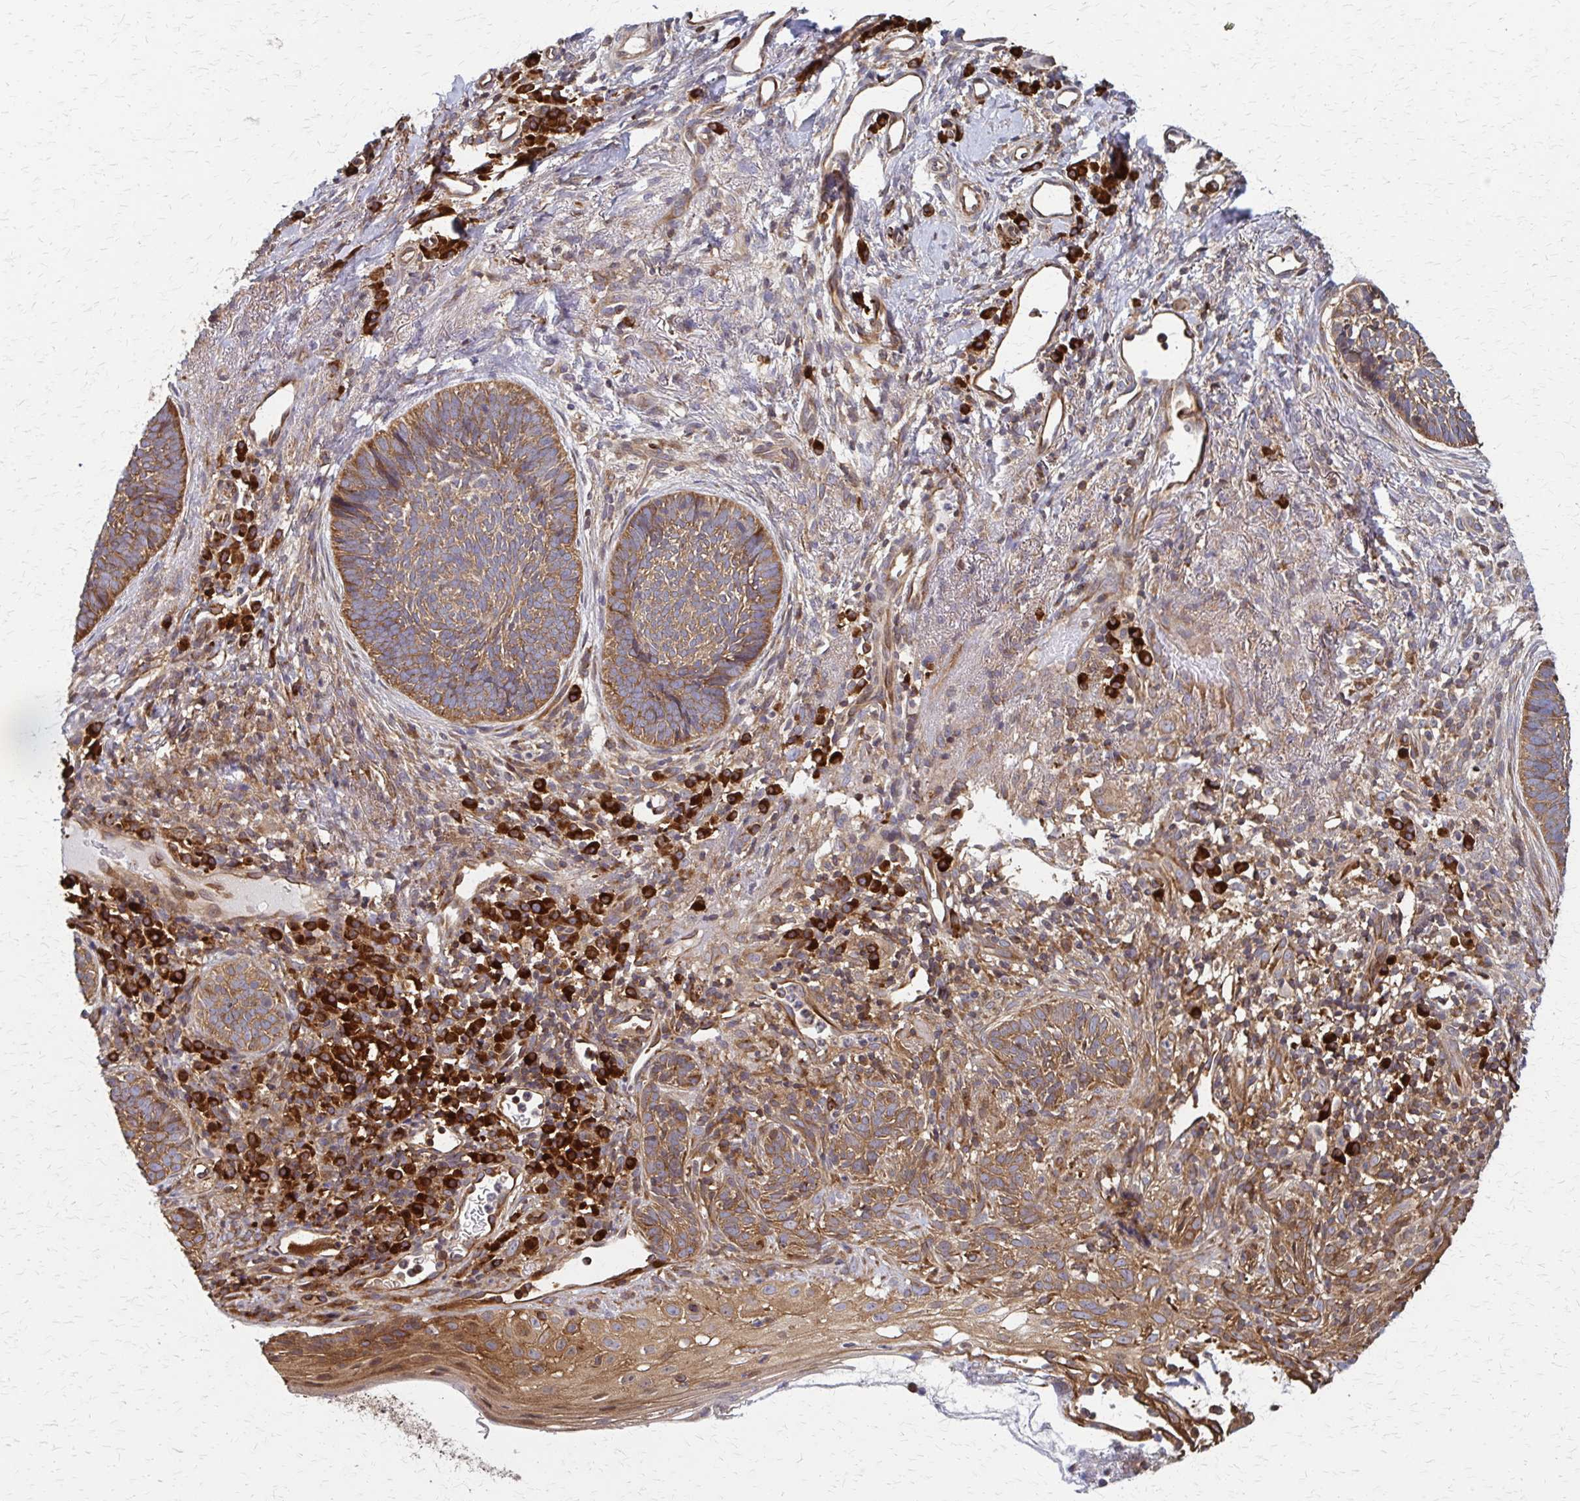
{"staining": {"intensity": "moderate", "quantity": ">75%", "location": "cytoplasmic/membranous"}, "tissue": "skin cancer", "cell_type": "Tumor cells", "image_type": "cancer", "snomed": [{"axis": "morphology", "description": "Basal cell carcinoma"}, {"axis": "topography", "description": "Skin"}], "caption": "A histopathology image of basal cell carcinoma (skin) stained for a protein reveals moderate cytoplasmic/membranous brown staining in tumor cells.", "gene": "EEF2", "patient": {"sex": "female", "age": 74}}